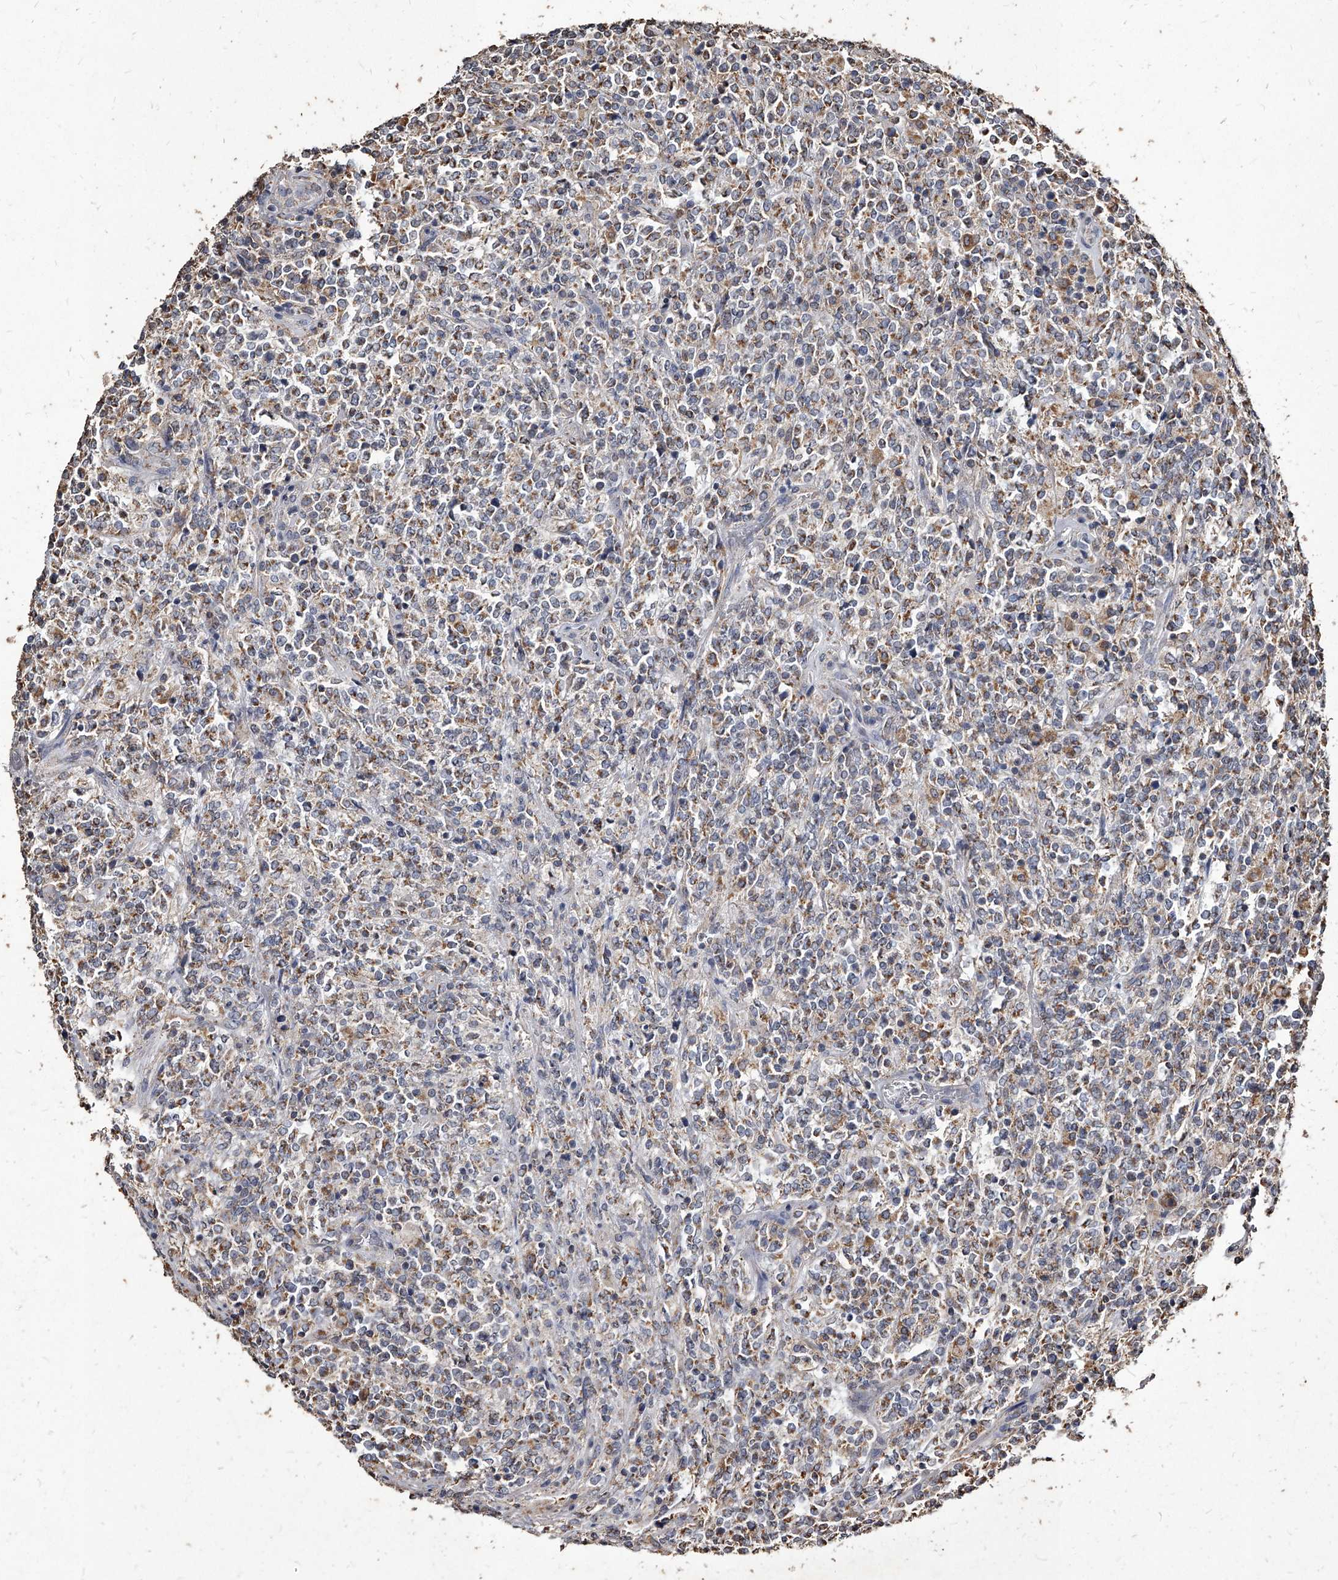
{"staining": {"intensity": "moderate", "quantity": "<25%", "location": "cytoplasmic/membranous"}, "tissue": "lymphoma", "cell_type": "Tumor cells", "image_type": "cancer", "snomed": [{"axis": "morphology", "description": "Malignant lymphoma, non-Hodgkin's type, High grade"}, {"axis": "topography", "description": "Soft tissue"}], "caption": "Immunohistochemical staining of human lymphoma displays low levels of moderate cytoplasmic/membranous positivity in about <25% of tumor cells. Immunohistochemistry stains the protein in brown and the nuclei are stained blue.", "gene": "GPR183", "patient": {"sex": "male", "age": 18}}